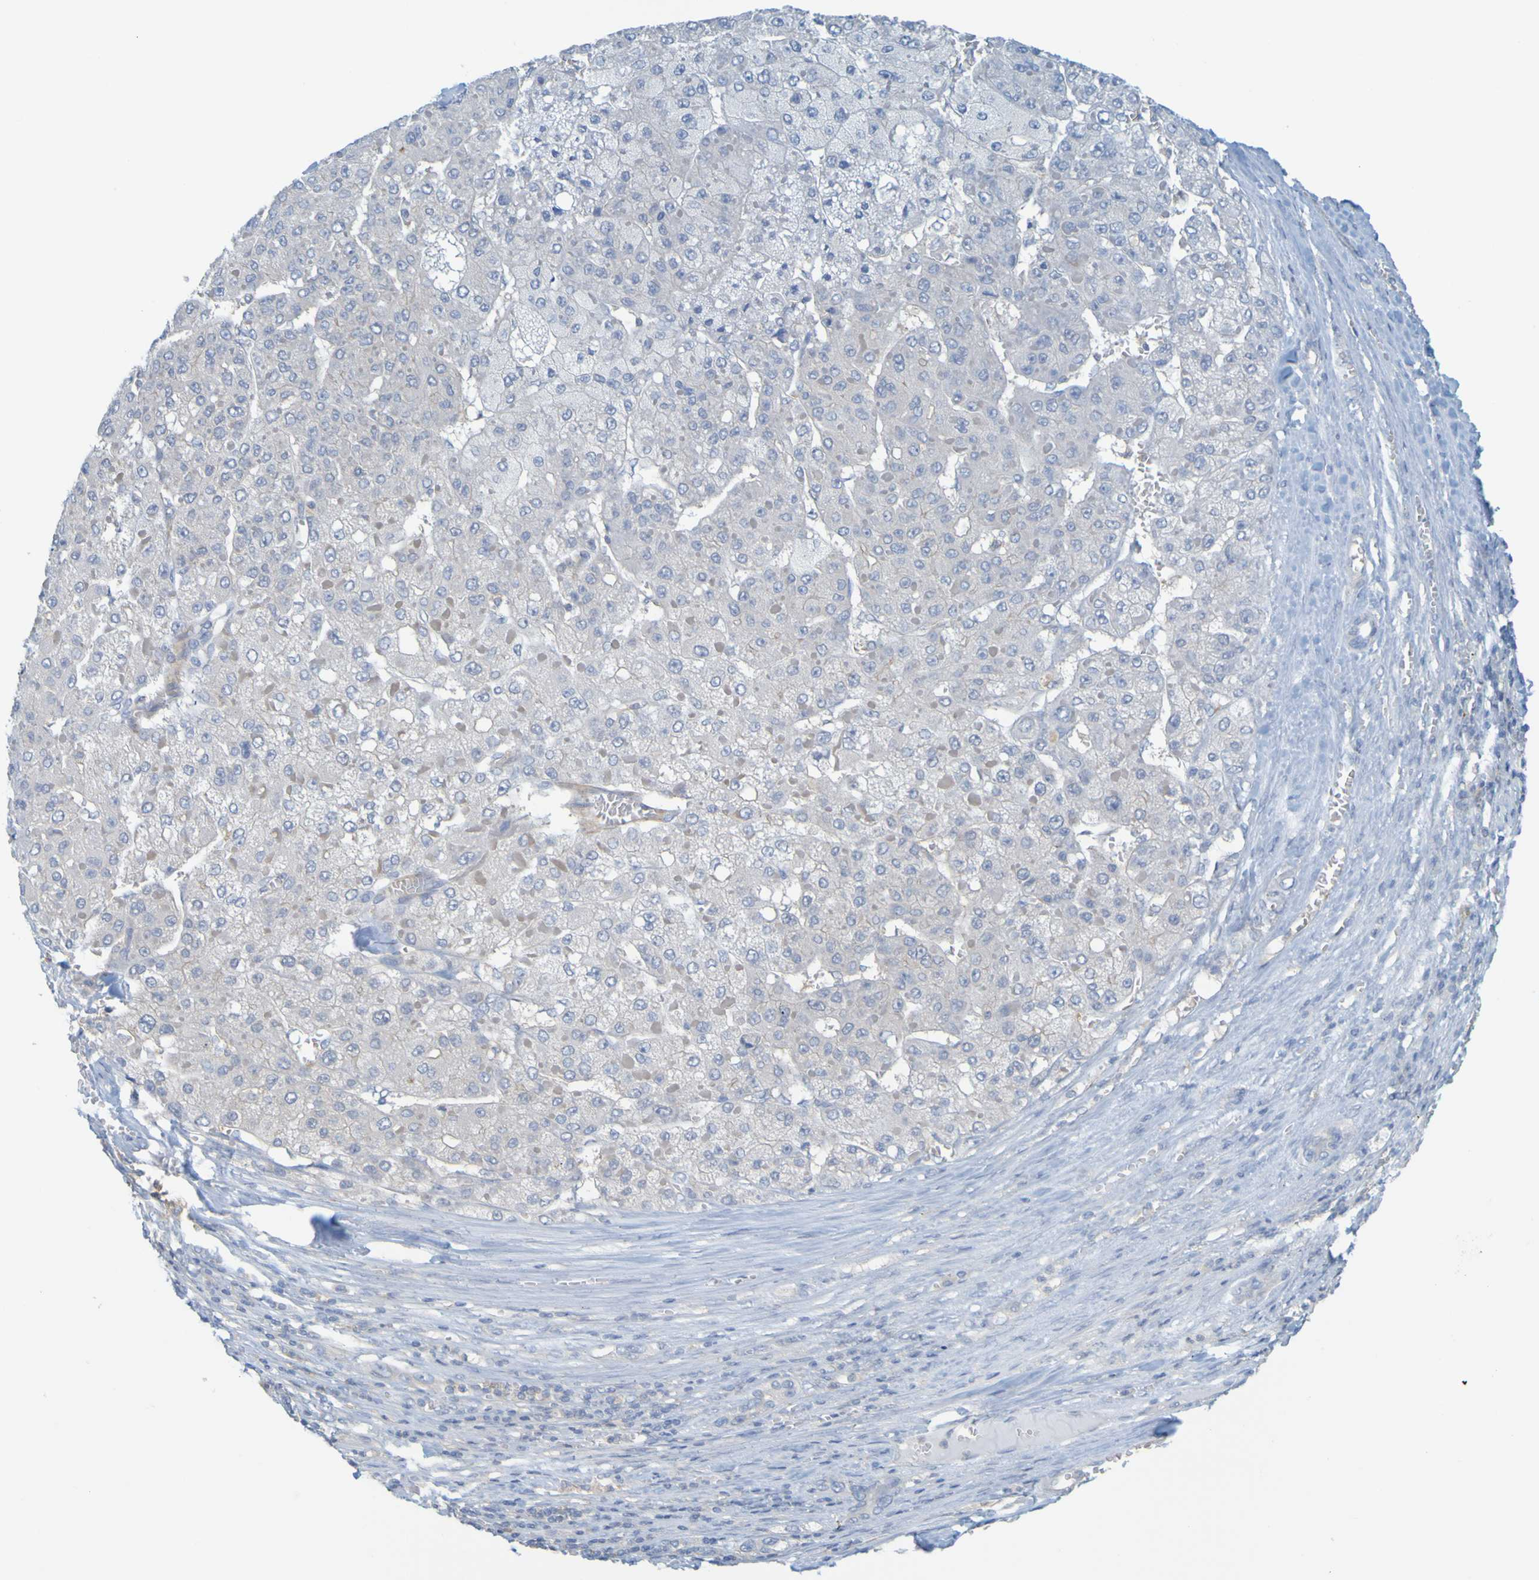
{"staining": {"intensity": "negative", "quantity": "none", "location": "none"}, "tissue": "liver cancer", "cell_type": "Tumor cells", "image_type": "cancer", "snomed": [{"axis": "morphology", "description": "Carcinoma, Hepatocellular, NOS"}, {"axis": "topography", "description": "Liver"}], "caption": "Immunohistochemistry (IHC) histopathology image of liver cancer (hepatocellular carcinoma) stained for a protein (brown), which demonstrates no expression in tumor cells.", "gene": "APPL1", "patient": {"sex": "female", "age": 73}}